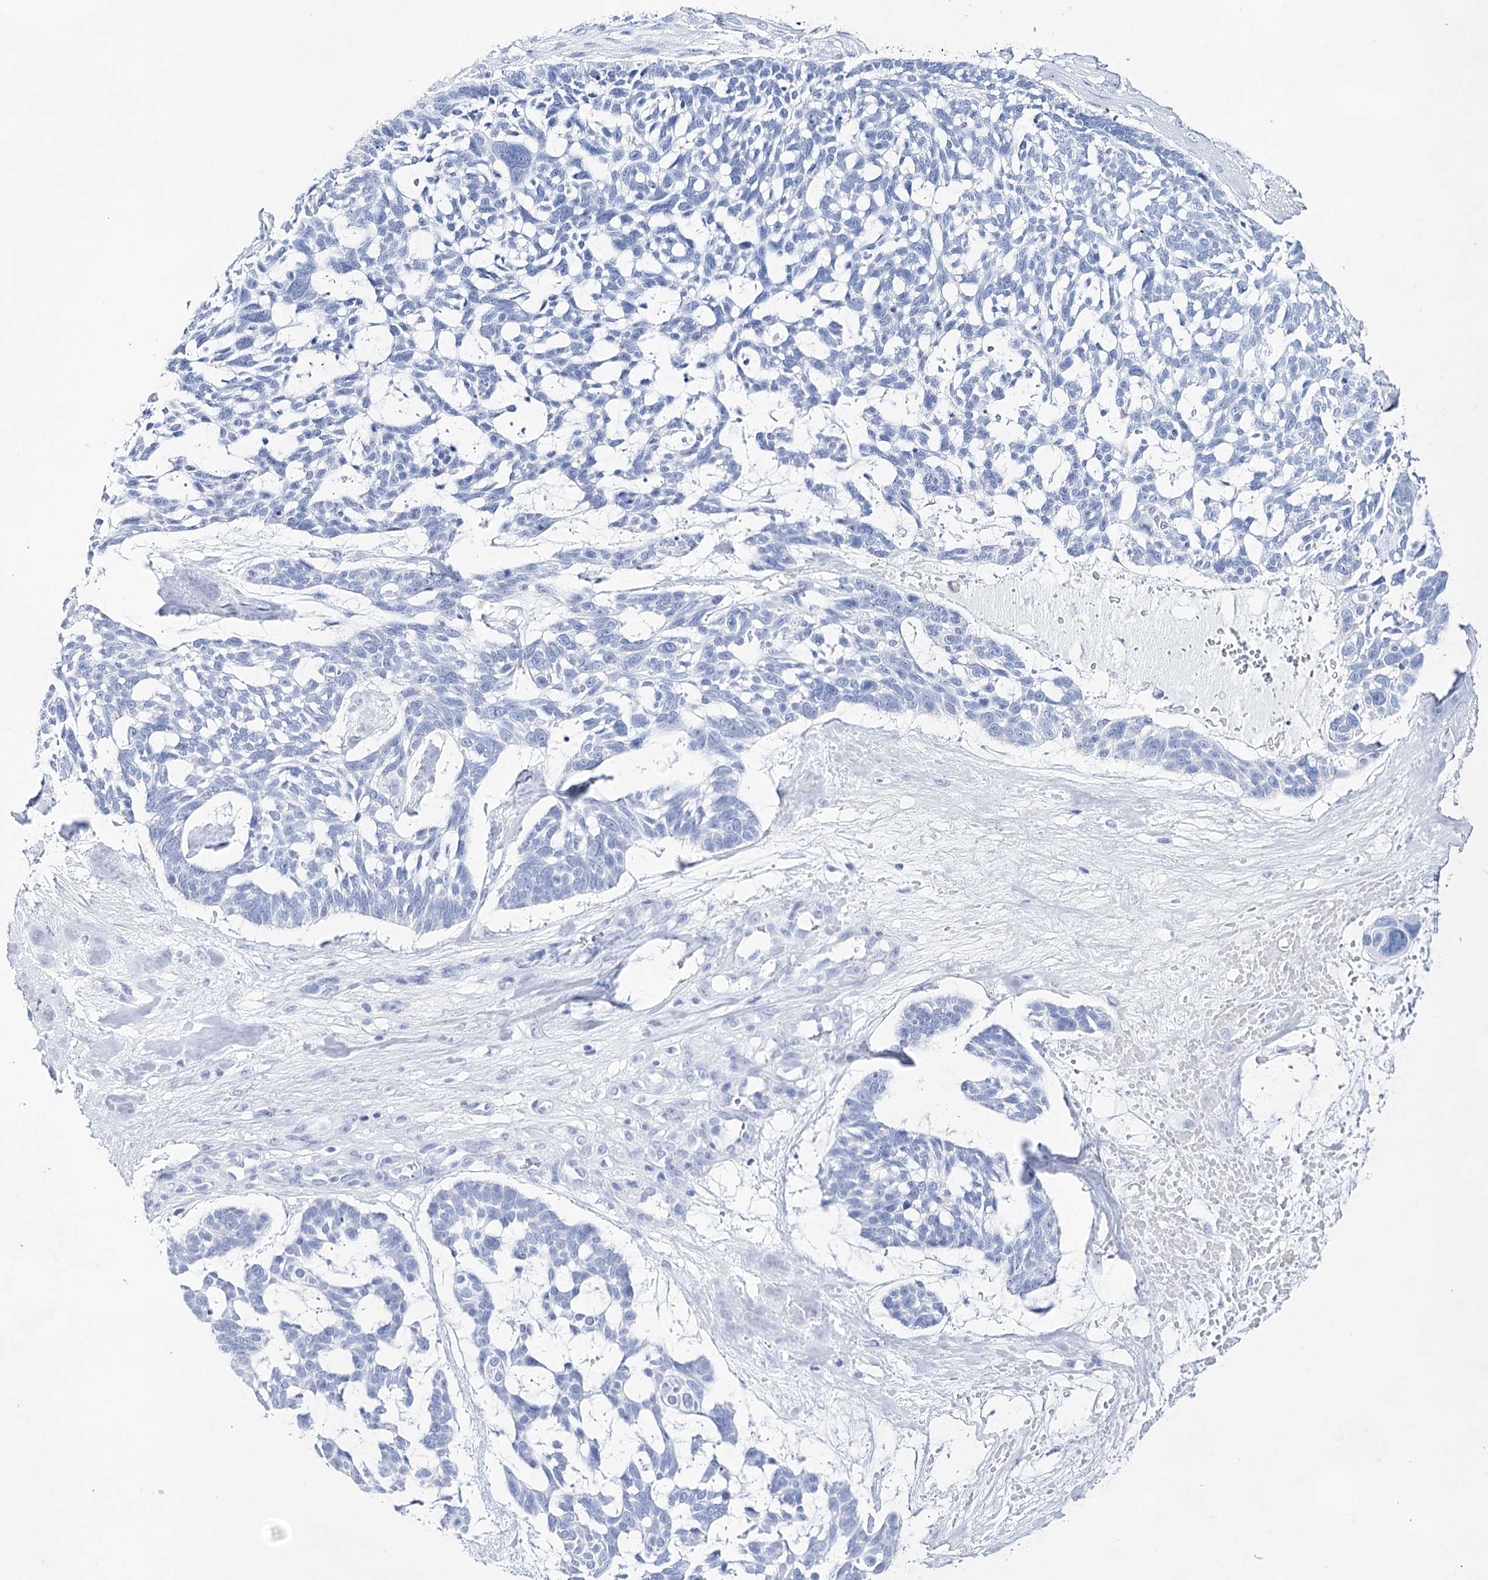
{"staining": {"intensity": "negative", "quantity": "none", "location": "none"}, "tissue": "skin cancer", "cell_type": "Tumor cells", "image_type": "cancer", "snomed": [{"axis": "morphology", "description": "Basal cell carcinoma"}, {"axis": "topography", "description": "Skin"}], "caption": "An image of human skin basal cell carcinoma is negative for staining in tumor cells. (DAB immunohistochemistry (IHC) with hematoxylin counter stain).", "gene": "LALBA", "patient": {"sex": "male", "age": 88}}